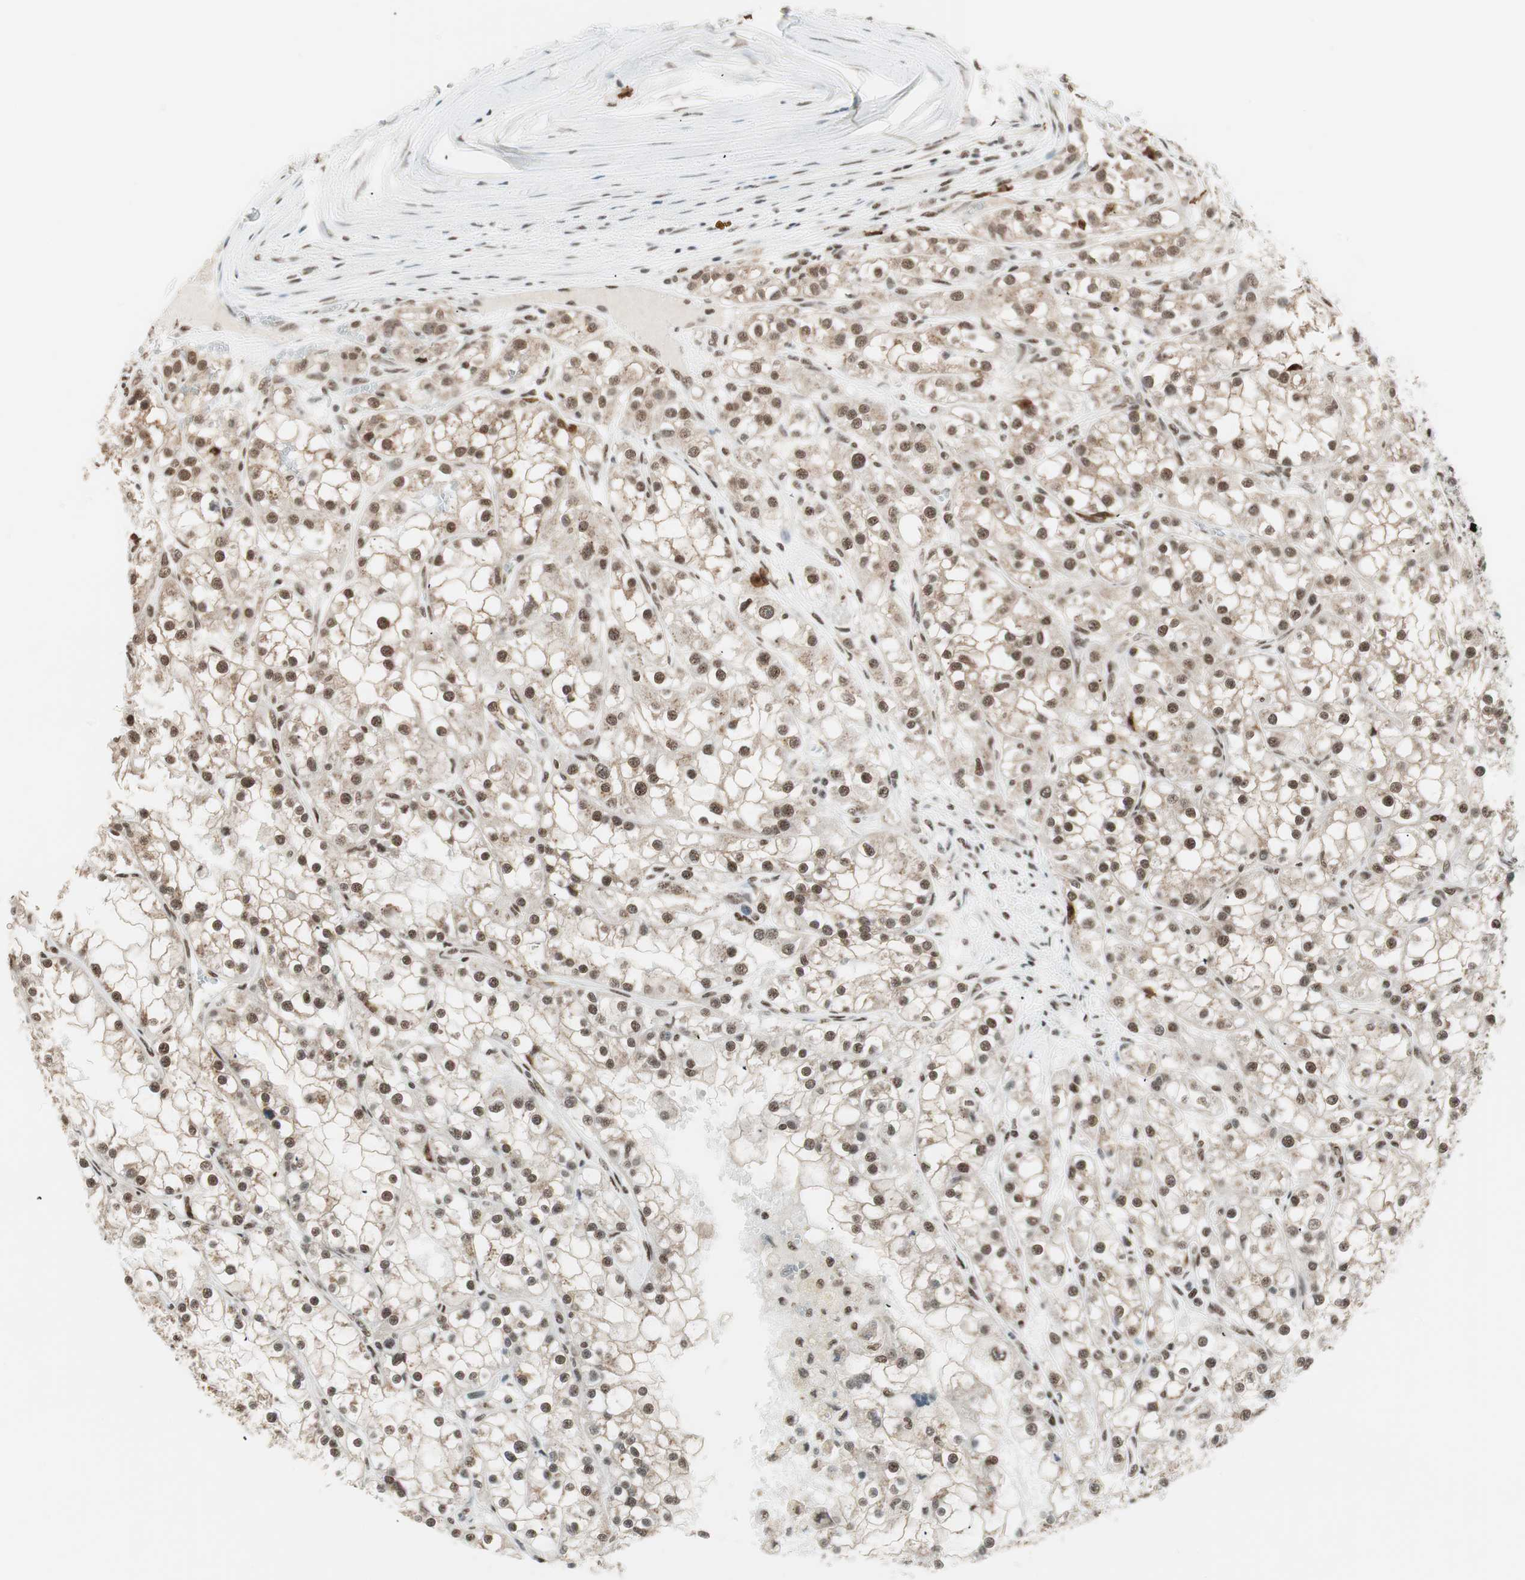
{"staining": {"intensity": "moderate", "quantity": ">75%", "location": "nuclear"}, "tissue": "renal cancer", "cell_type": "Tumor cells", "image_type": "cancer", "snomed": [{"axis": "morphology", "description": "Adenocarcinoma, NOS"}, {"axis": "topography", "description": "Kidney"}], "caption": "High-magnification brightfield microscopy of renal adenocarcinoma stained with DAB (brown) and counterstained with hematoxylin (blue). tumor cells exhibit moderate nuclear positivity is appreciated in about>75% of cells.", "gene": "SMARCE1", "patient": {"sex": "female", "age": 52}}